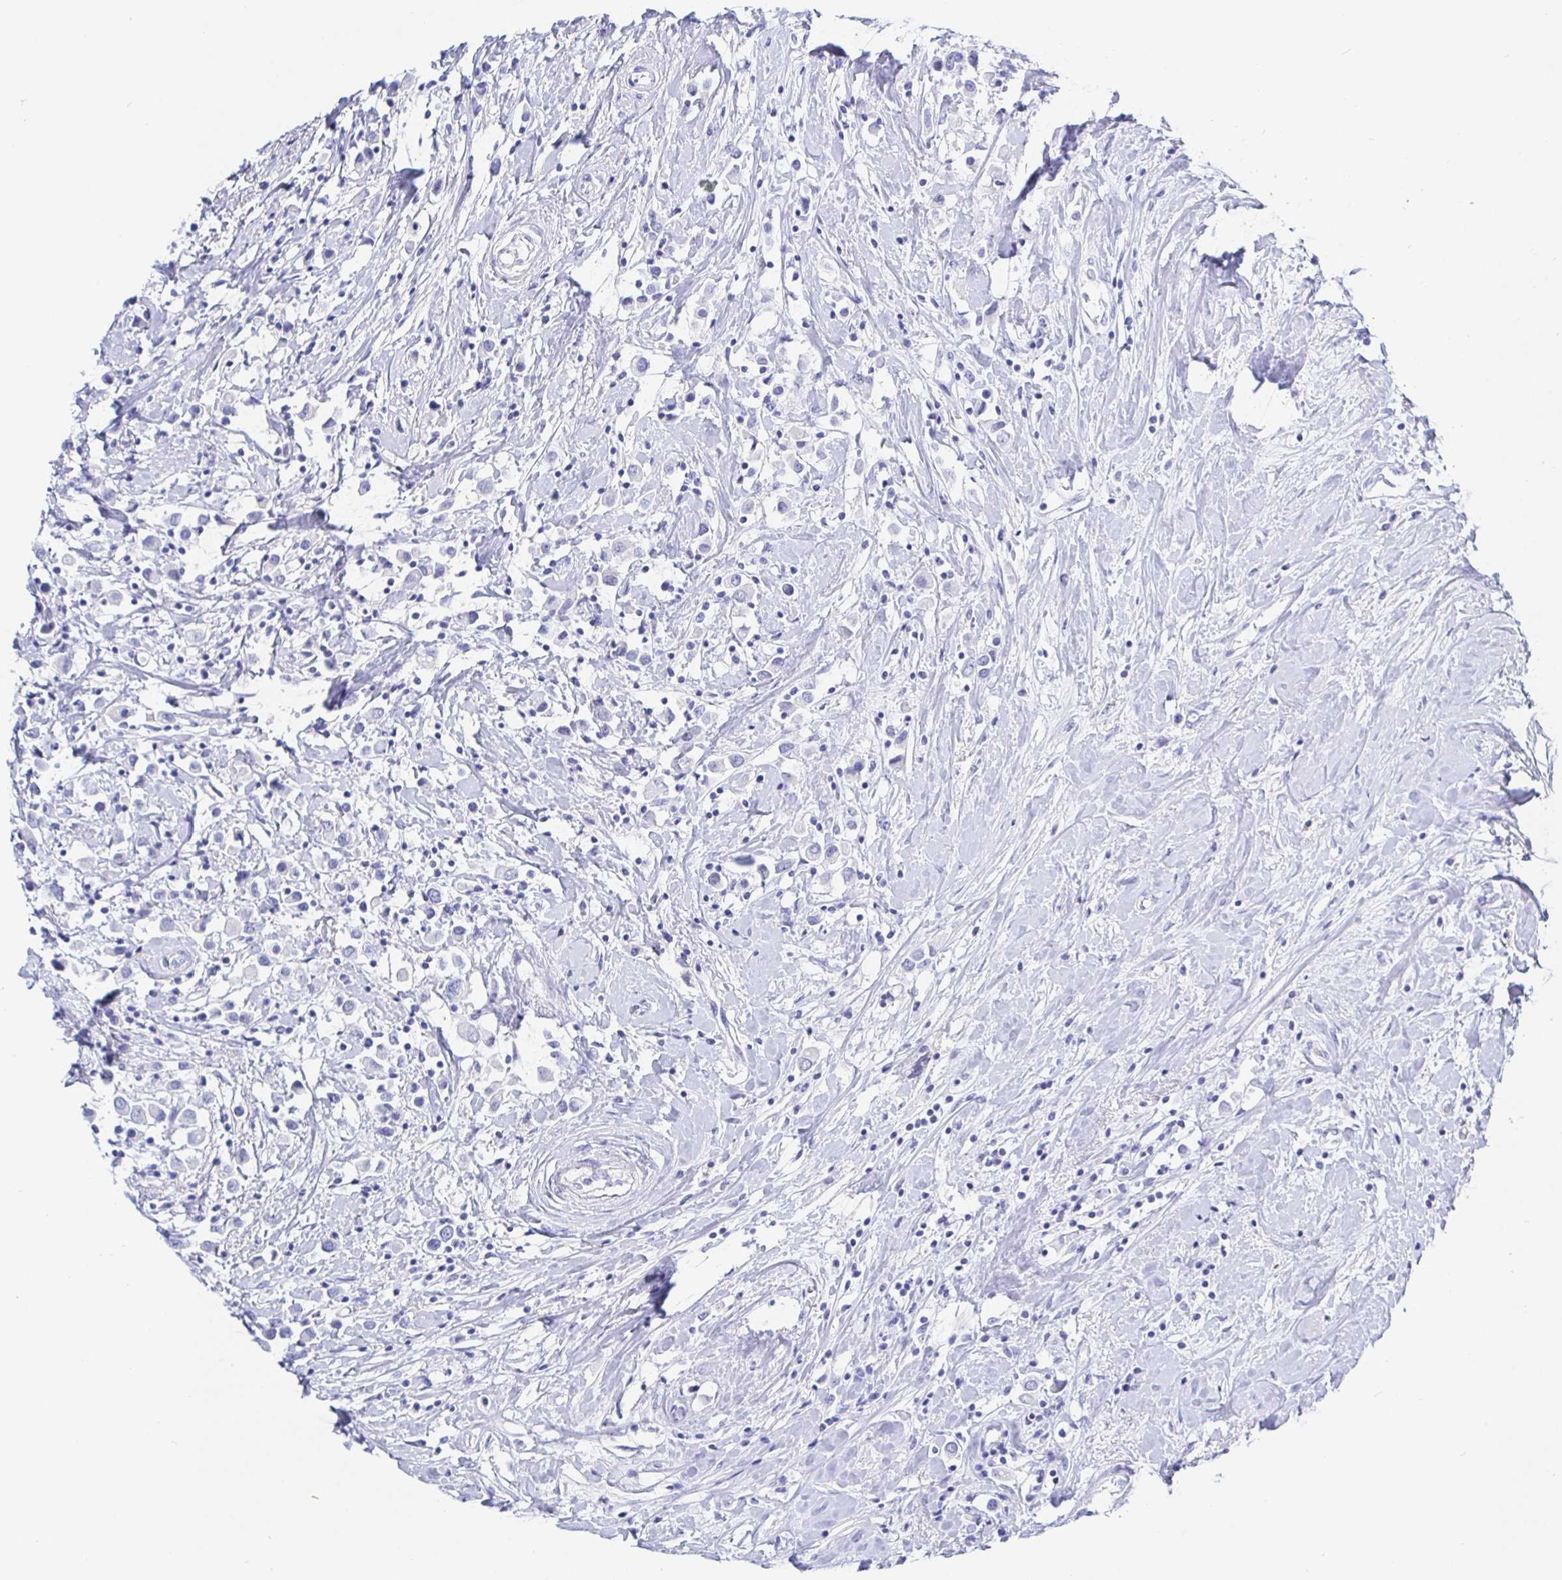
{"staining": {"intensity": "negative", "quantity": "none", "location": "none"}, "tissue": "breast cancer", "cell_type": "Tumor cells", "image_type": "cancer", "snomed": [{"axis": "morphology", "description": "Duct carcinoma"}, {"axis": "topography", "description": "Breast"}], "caption": "There is no significant positivity in tumor cells of breast cancer.", "gene": "KCNH6", "patient": {"sex": "female", "age": 61}}